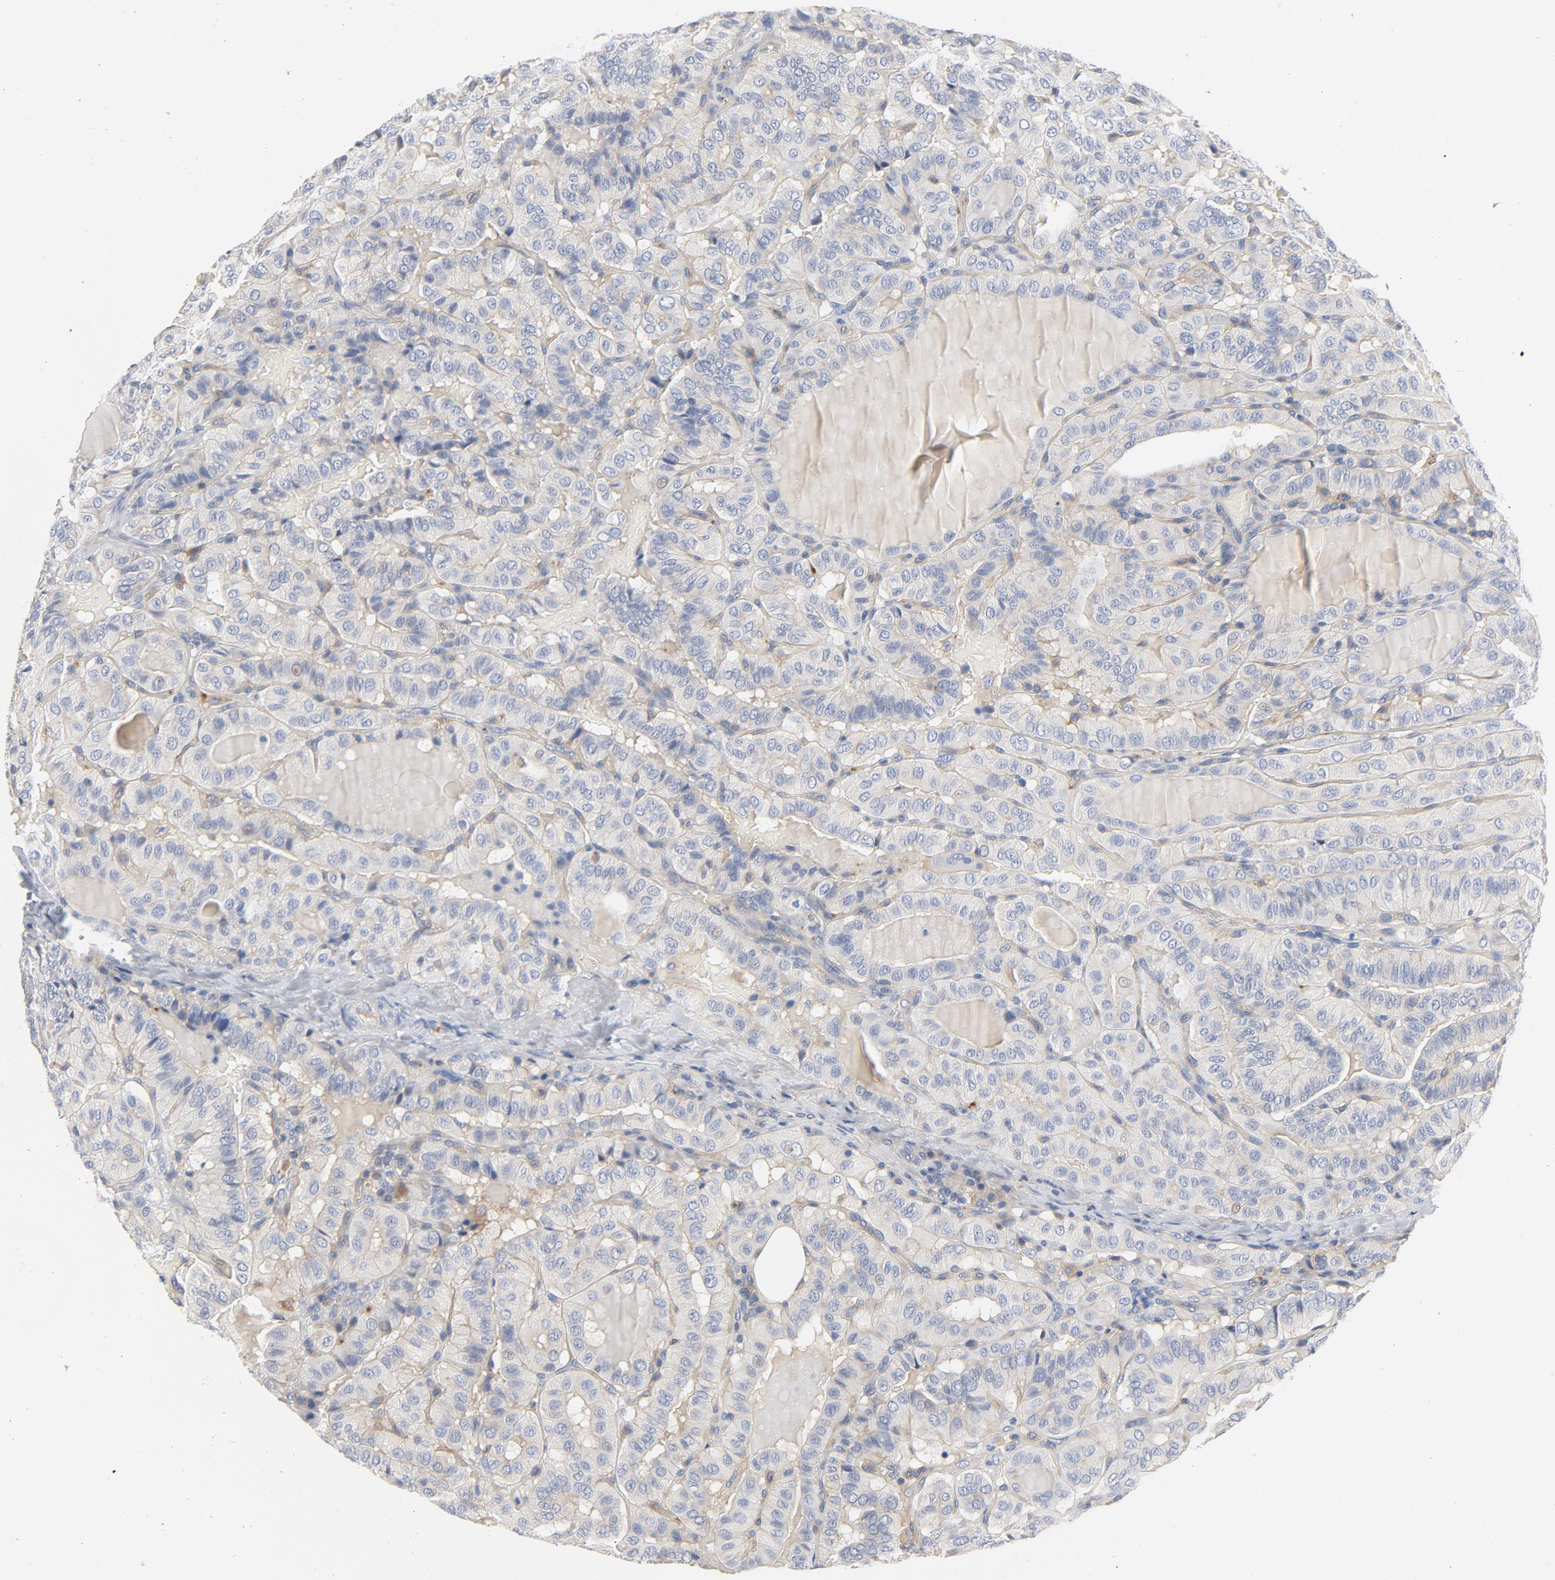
{"staining": {"intensity": "negative", "quantity": "none", "location": "none"}, "tissue": "thyroid cancer", "cell_type": "Tumor cells", "image_type": "cancer", "snomed": [{"axis": "morphology", "description": "Papillary adenocarcinoma, NOS"}, {"axis": "topography", "description": "Thyroid gland"}], "caption": "DAB (3,3'-diaminobenzidine) immunohistochemical staining of human thyroid cancer (papillary adenocarcinoma) demonstrates no significant expression in tumor cells.", "gene": "SRC", "patient": {"sex": "male", "age": 77}}